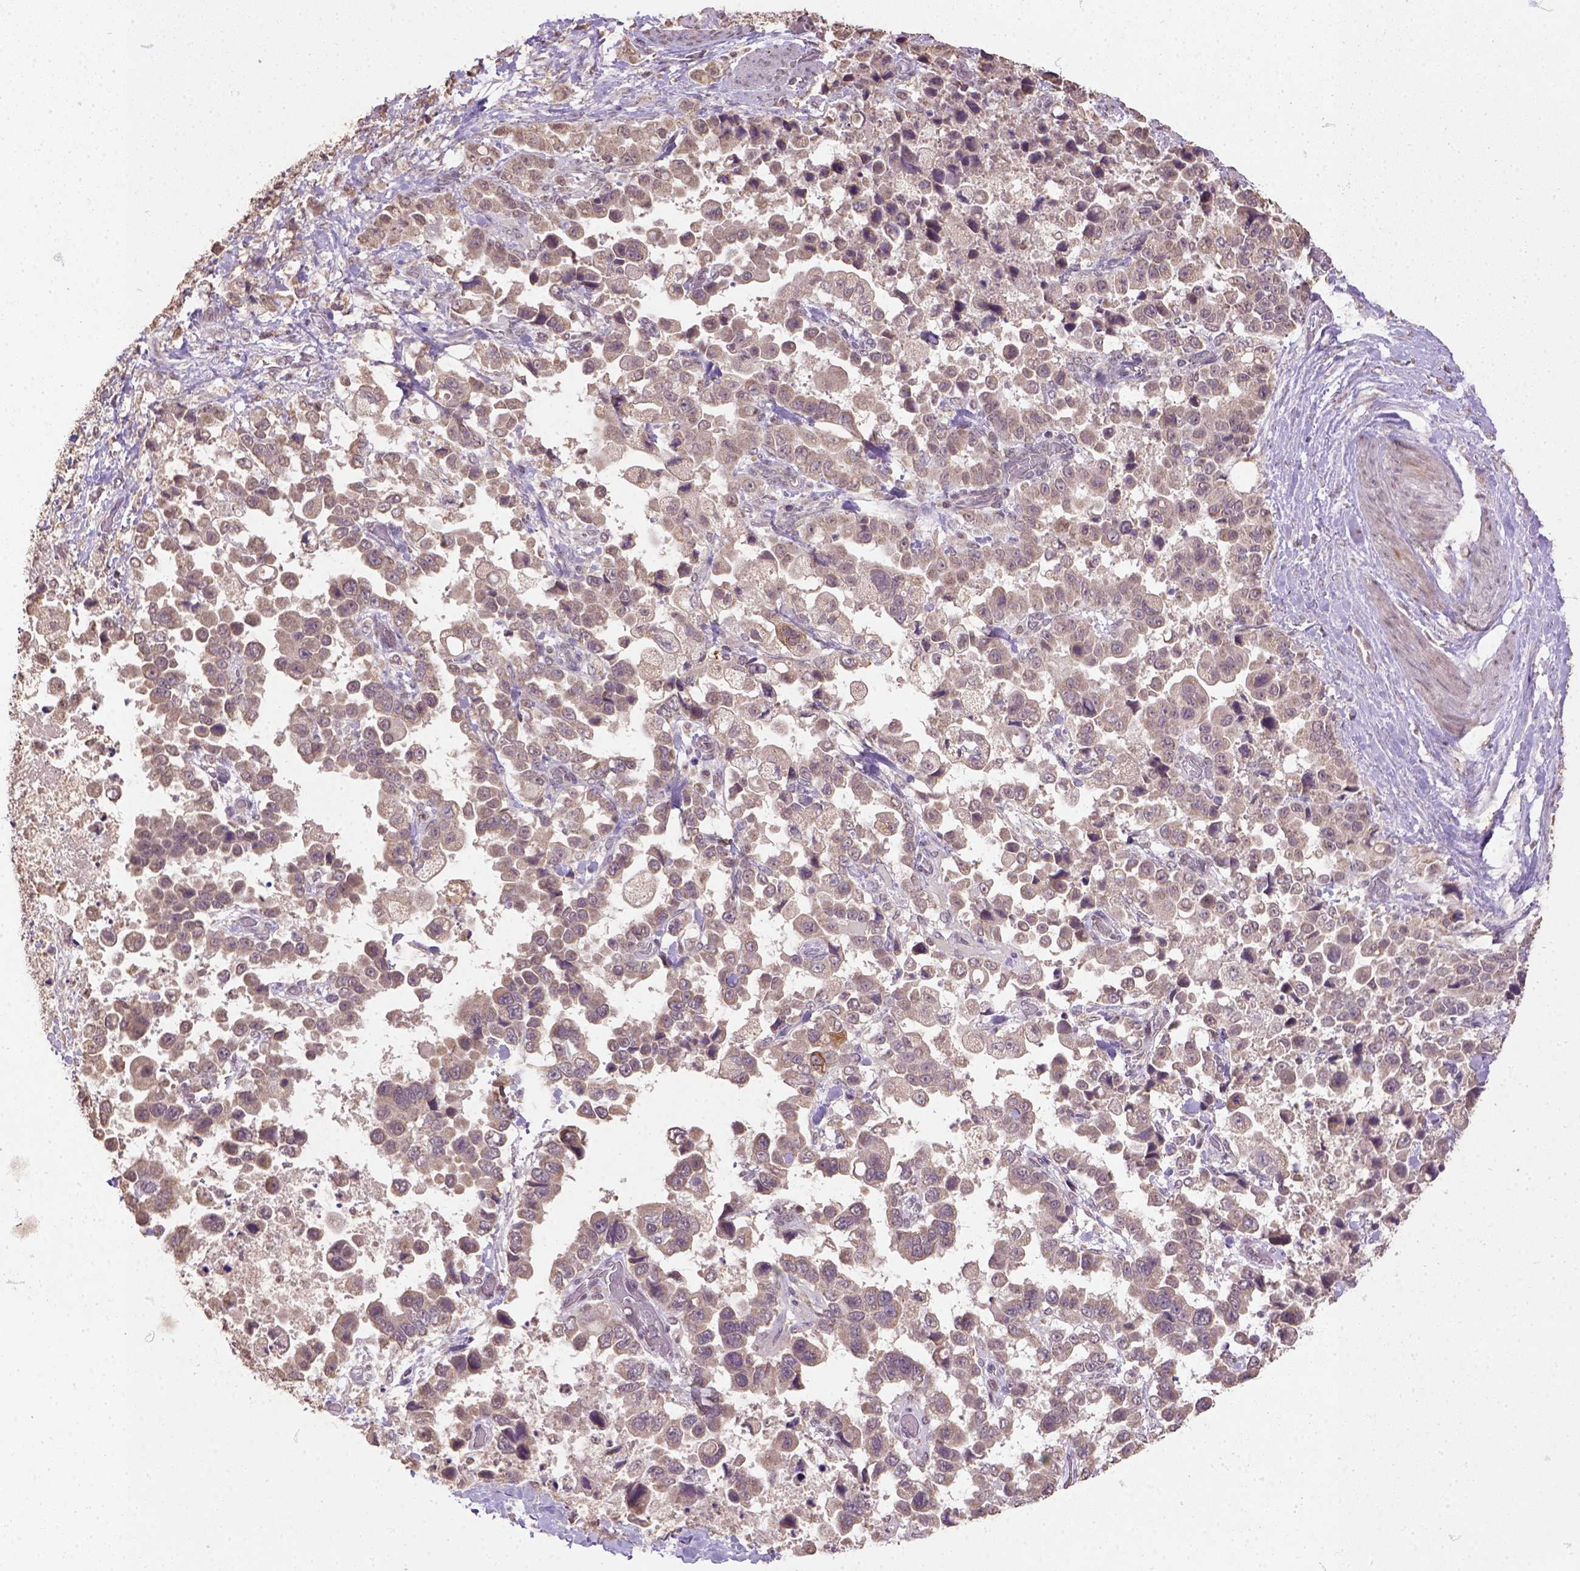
{"staining": {"intensity": "weak", "quantity": ">75%", "location": "cytoplasmic/membranous"}, "tissue": "stomach cancer", "cell_type": "Tumor cells", "image_type": "cancer", "snomed": [{"axis": "morphology", "description": "Adenocarcinoma, NOS"}, {"axis": "topography", "description": "Stomach"}], "caption": "There is low levels of weak cytoplasmic/membranous positivity in tumor cells of stomach cancer, as demonstrated by immunohistochemical staining (brown color).", "gene": "NUDT10", "patient": {"sex": "male", "age": 59}}